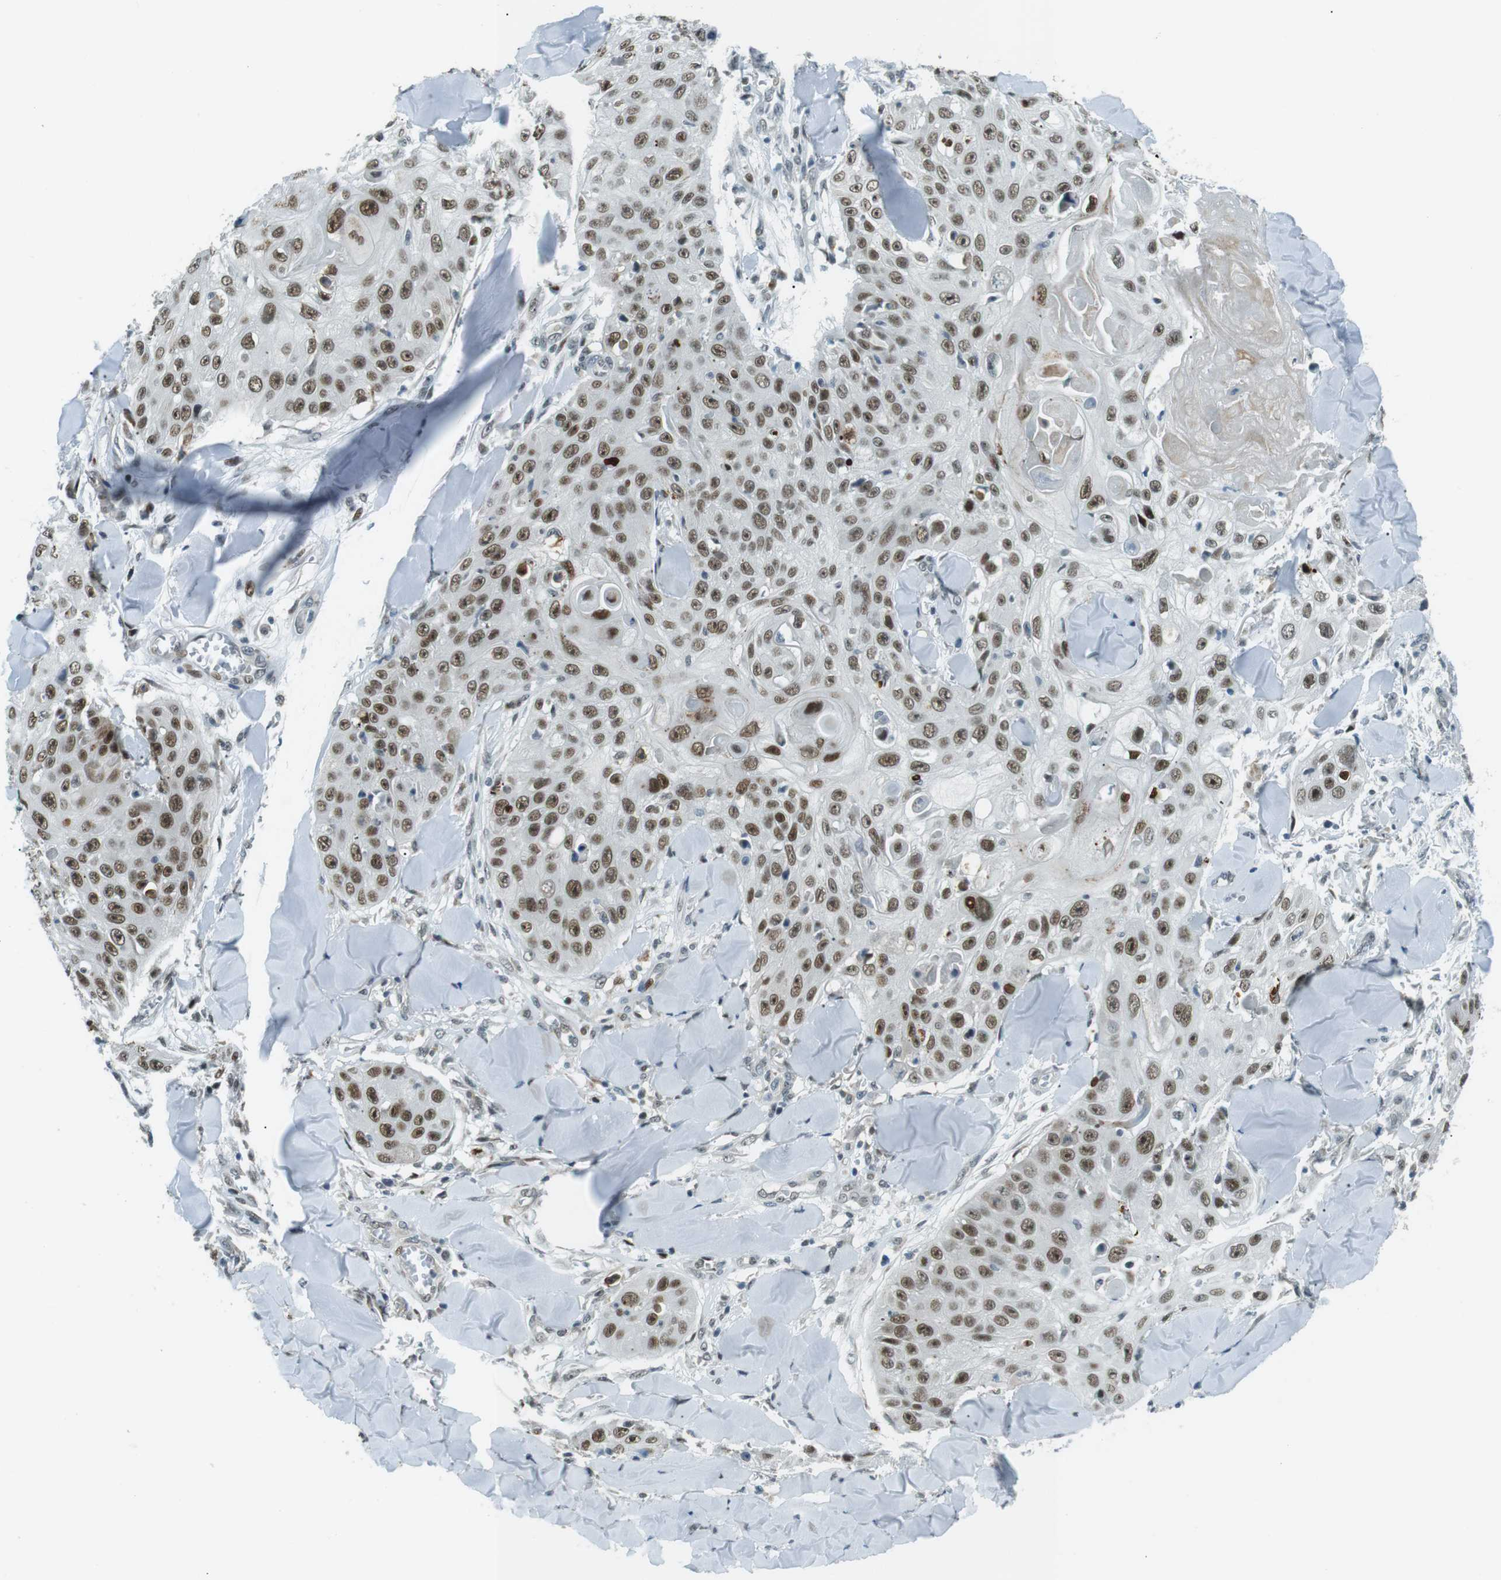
{"staining": {"intensity": "moderate", "quantity": ">75%", "location": "nuclear"}, "tissue": "skin cancer", "cell_type": "Tumor cells", "image_type": "cancer", "snomed": [{"axis": "morphology", "description": "Squamous cell carcinoma, NOS"}, {"axis": "topography", "description": "Skin"}], "caption": "Immunohistochemistry histopathology image of neoplastic tissue: human skin squamous cell carcinoma stained using immunohistochemistry reveals medium levels of moderate protein expression localized specifically in the nuclear of tumor cells, appearing as a nuclear brown color.", "gene": "PJA1", "patient": {"sex": "male", "age": 86}}